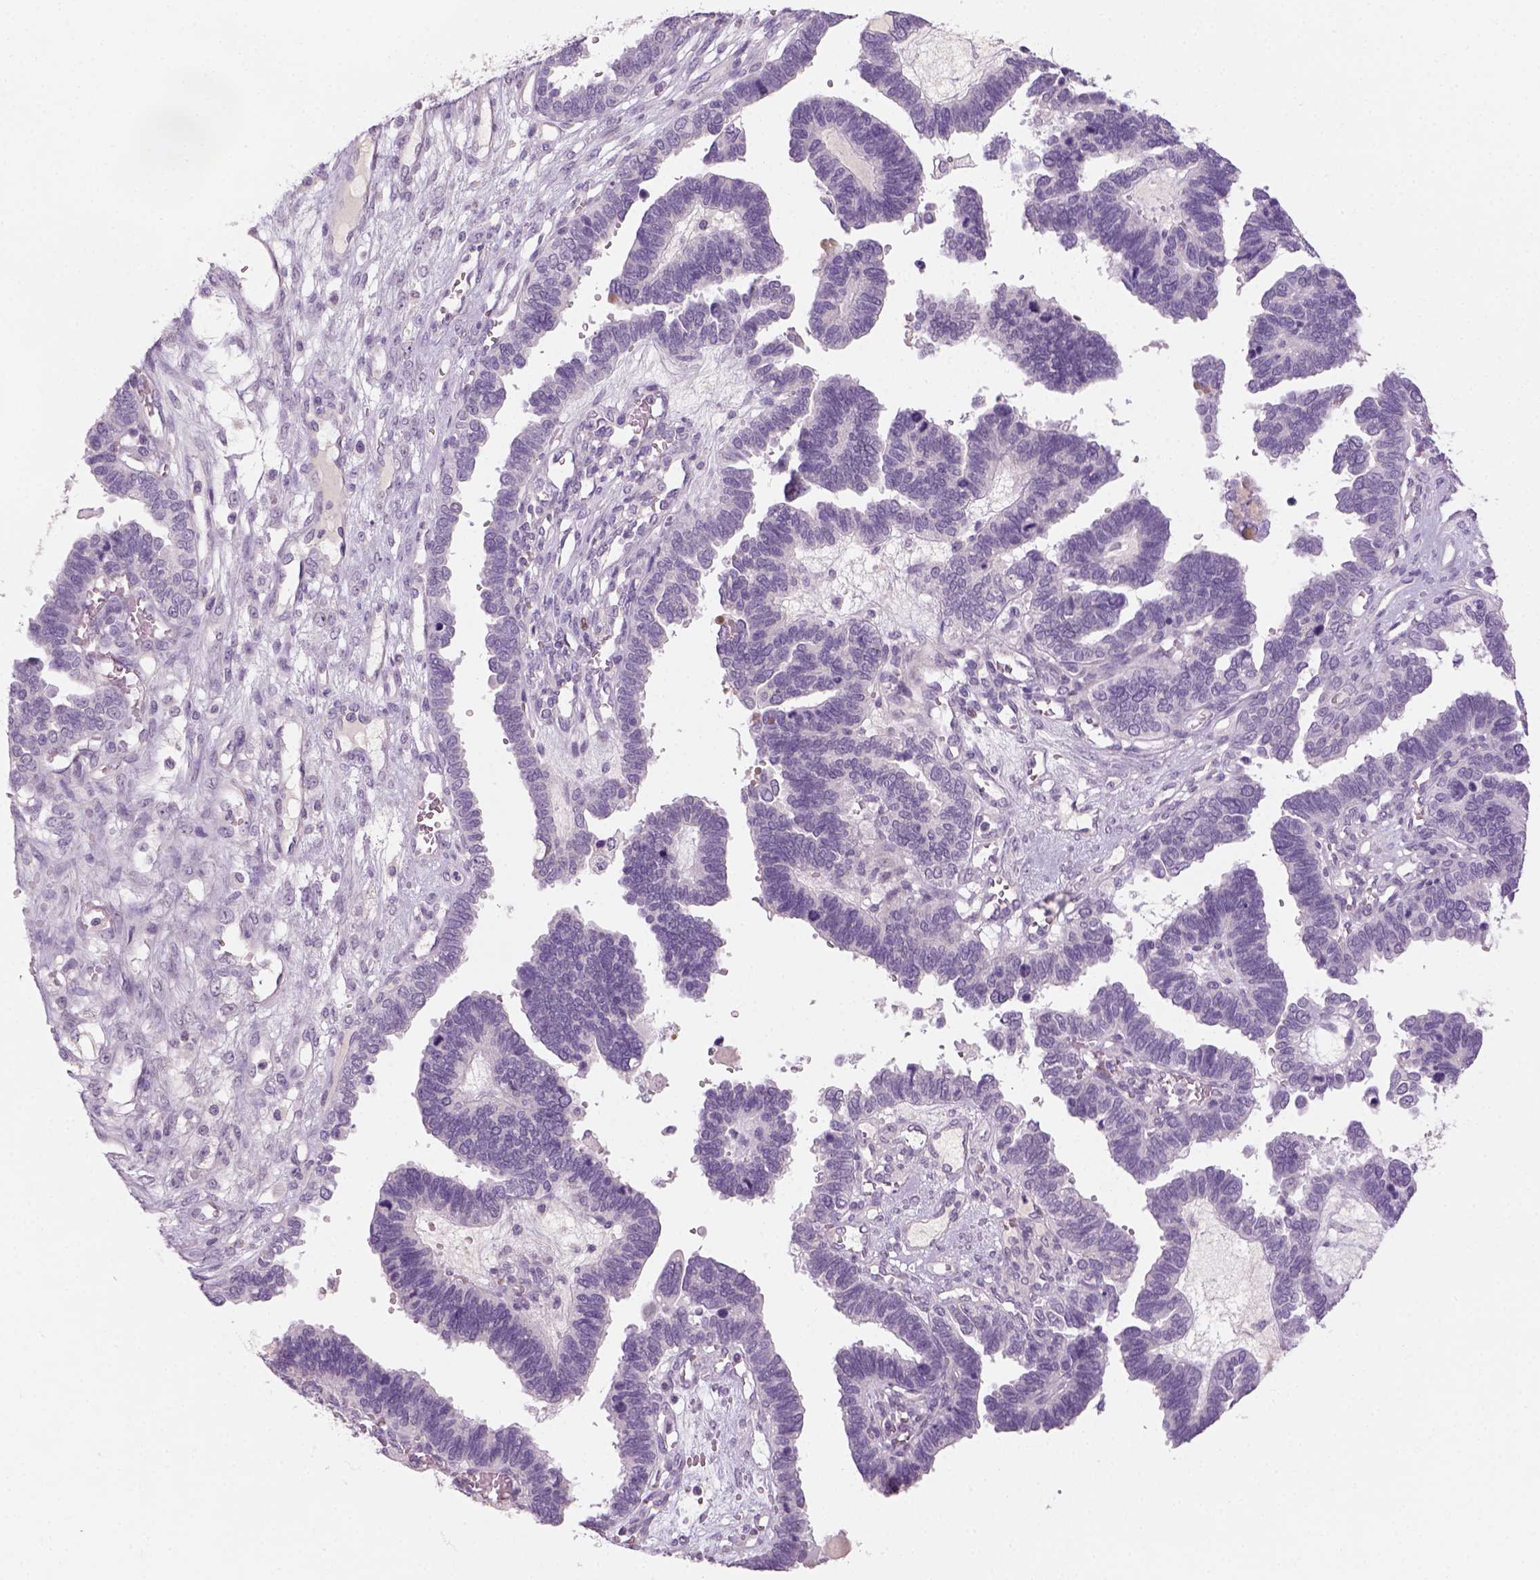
{"staining": {"intensity": "negative", "quantity": "none", "location": "none"}, "tissue": "ovarian cancer", "cell_type": "Tumor cells", "image_type": "cancer", "snomed": [{"axis": "morphology", "description": "Cystadenocarcinoma, serous, NOS"}, {"axis": "topography", "description": "Ovary"}], "caption": "This is an IHC photomicrograph of ovarian serous cystadenocarcinoma. There is no positivity in tumor cells.", "gene": "GFI1B", "patient": {"sex": "female", "age": 51}}